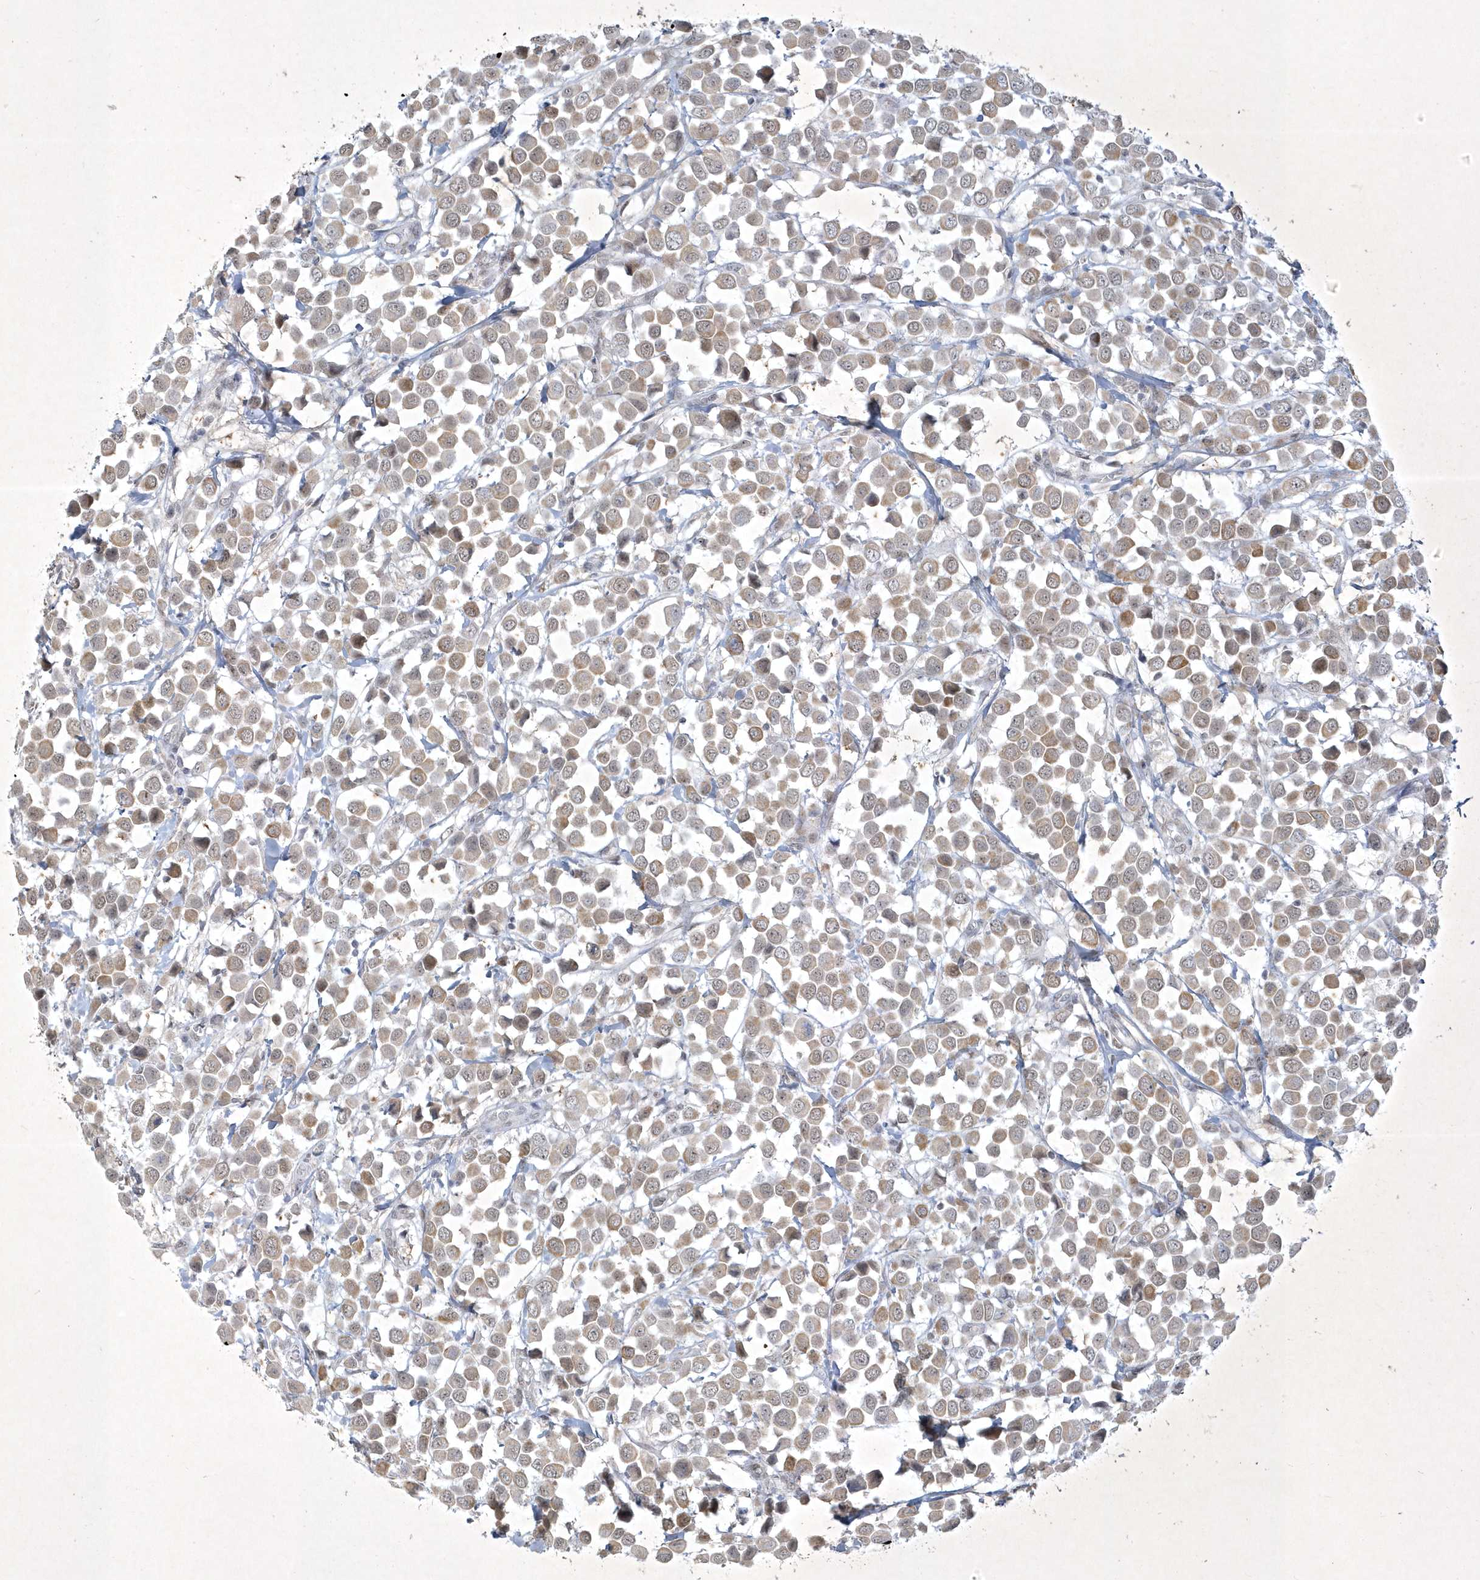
{"staining": {"intensity": "weak", "quantity": ">75%", "location": "cytoplasmic/membranous"}, "tissue": "breast cancer", "cell_type": "Tumor cells", "image_type": "cancer", "snomed": [{"axis": "morphology", "description": "Duct carcinoma"}, {"axis": "topography", "description": "Breast"}], "caption": "Breast intraductal carcinoma was stained to show a protein in brown. There is low levels of weak cytoplasmic/membranous staining in approximately >75% of tumor cells.", "gene": "ZBTB9", "patient": {"sex": "female", "age": 61}}